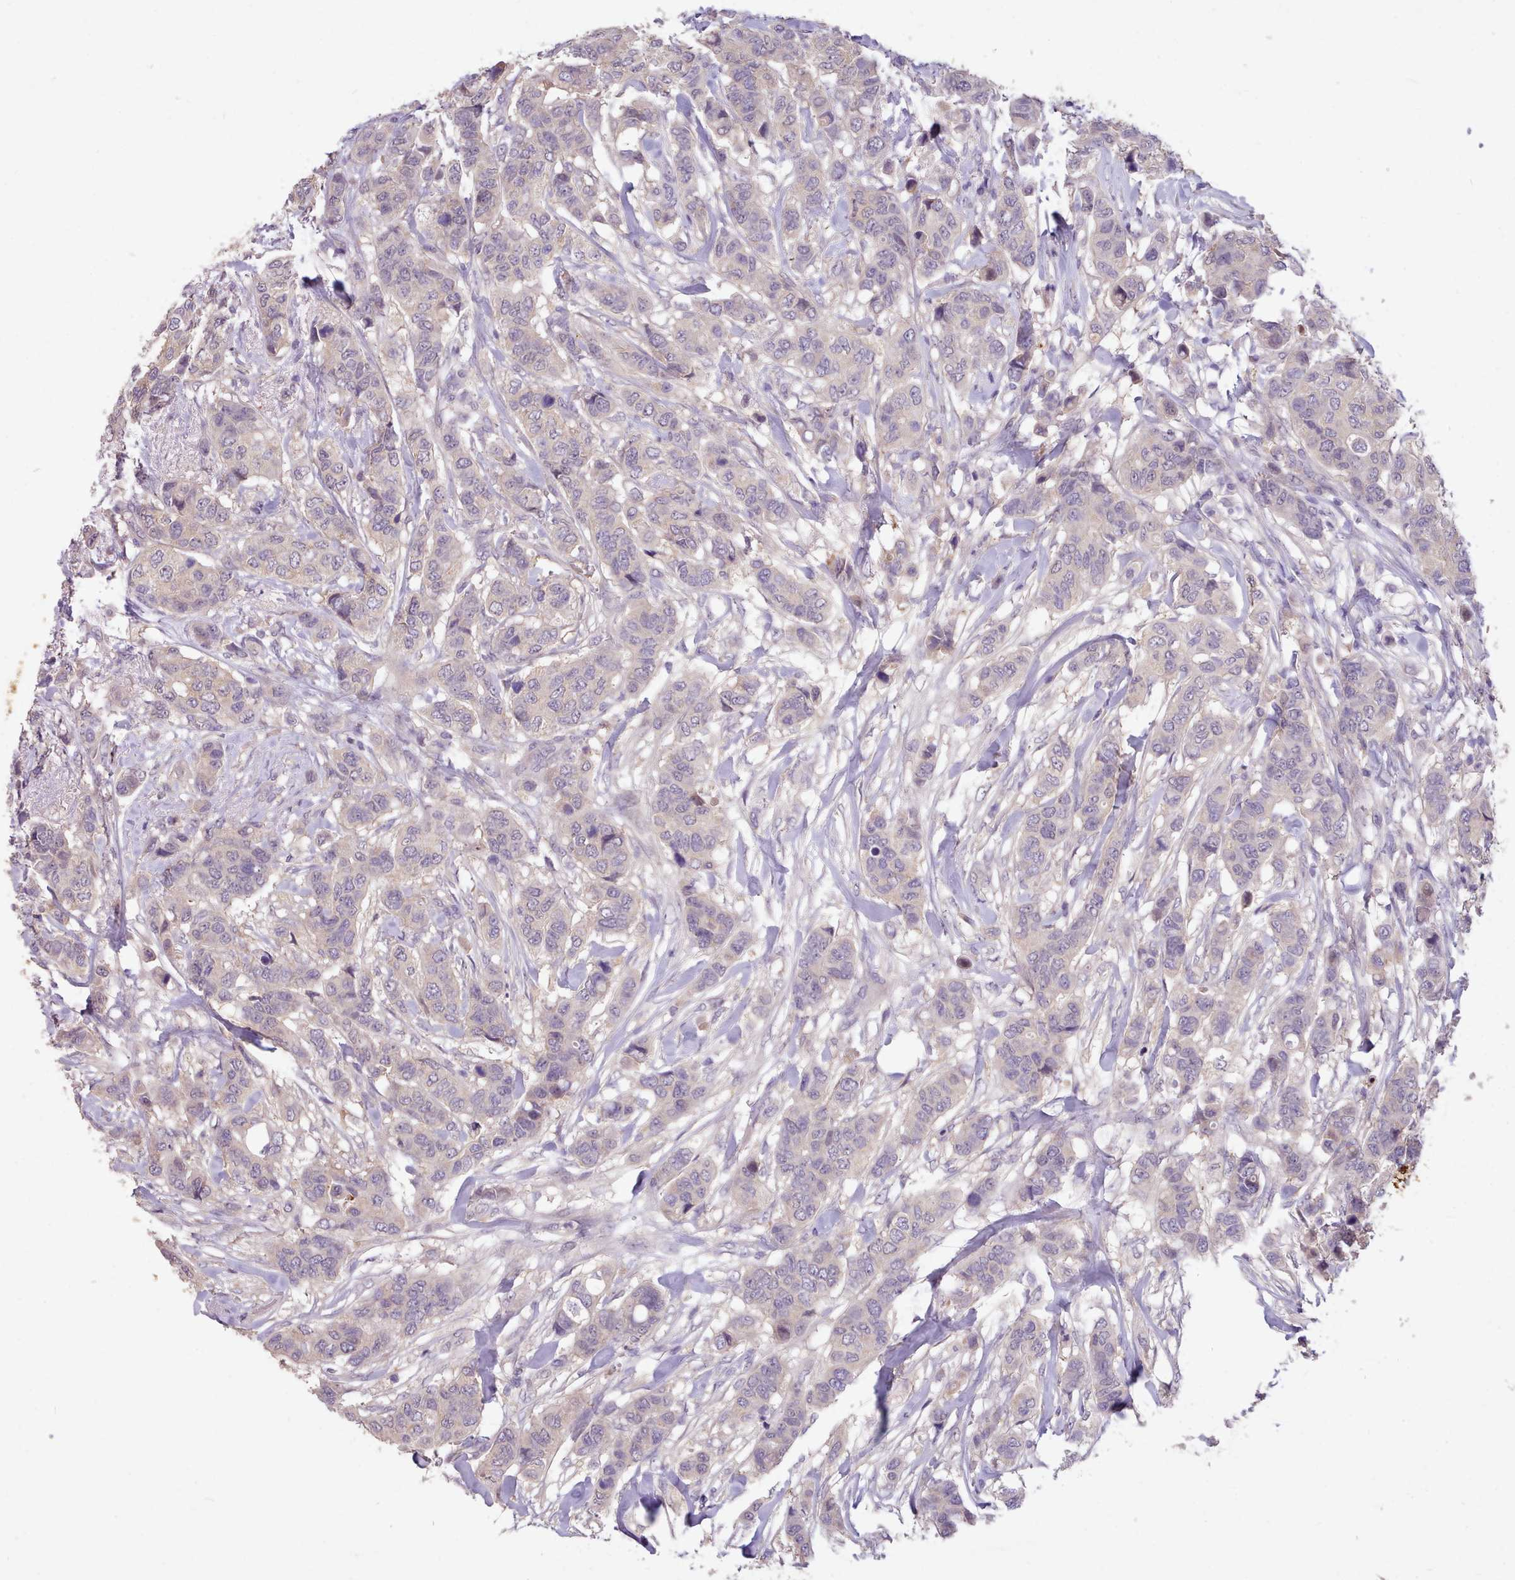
{"staining": {"intensity": "weak", "quantity": "<25%", "location": "cytoplasmic/membranous"}, "tissue": "breast cancer", "cell_type": "Tumor cells", "image_type": "cancer", "snomed": [{"axis": "morphology", "description": "Lobular carcinoma"}, {"axis": "topography", "description": "Breast"}], "caption": "This is an immunohistochemistry (IHC) micrograph of human breast lobular carcinoma. There is no expression in tumor cells.", "gene": "ZNF607", "patient": {"sex": "female", "age": 51}}